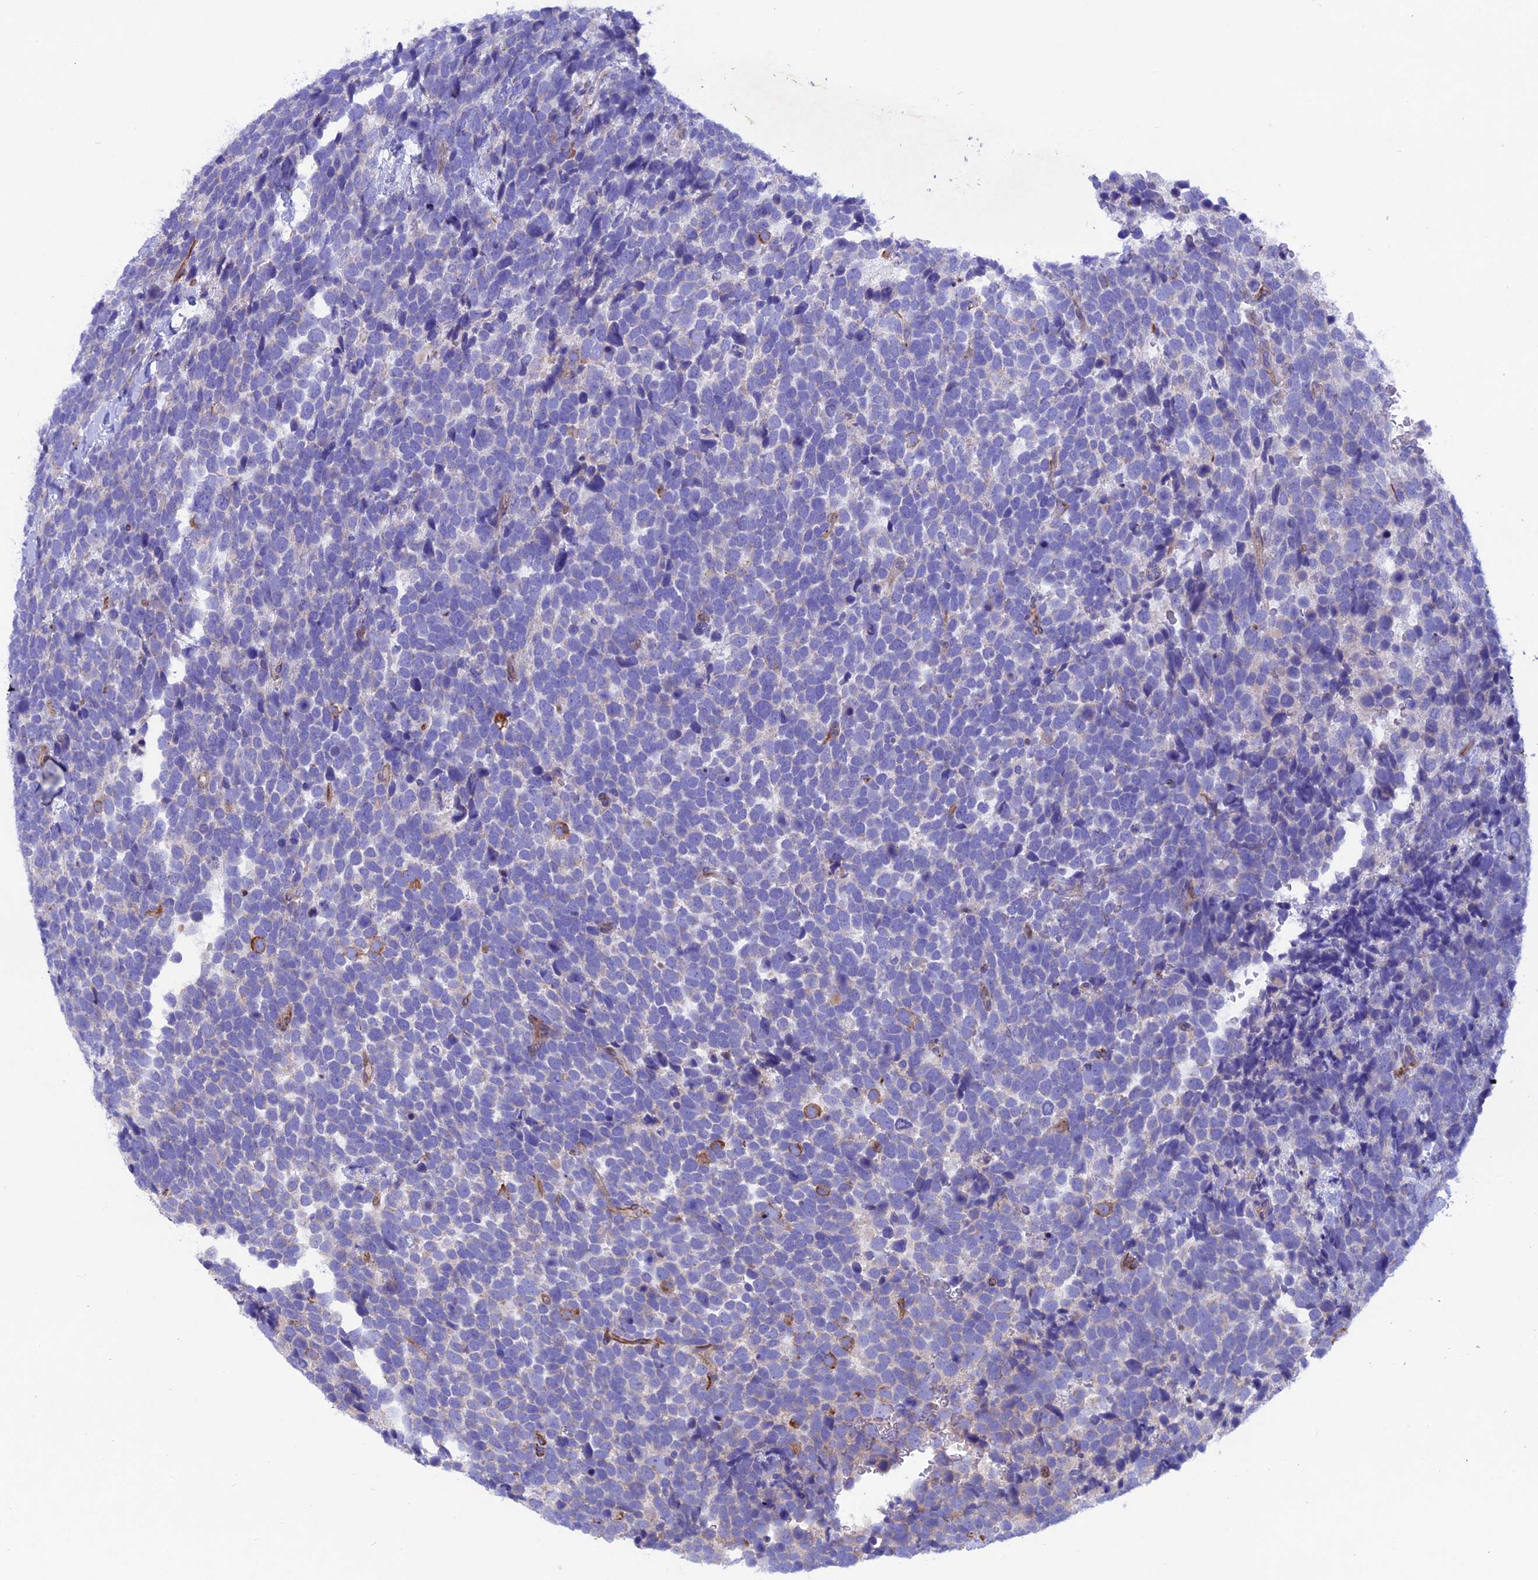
{"staining": {"intensity": "negative", "quantity": "none", "location": "none"}, "tissue": "urothelial cancer", "cell_type": "Tumor cells", "image_type": "cancer", "snomed": [{"axis": "morphology", "description": "Urothelial carcinoma, High grade"}, {"axis": "topography", "description": "Urinary bladder"}], "caption": "The image exhibits no staining of tumor cells in high-grade urothelial carcinoma.", "gene": "TMEM138", "patient": {"sex": "female", "age": 82}}